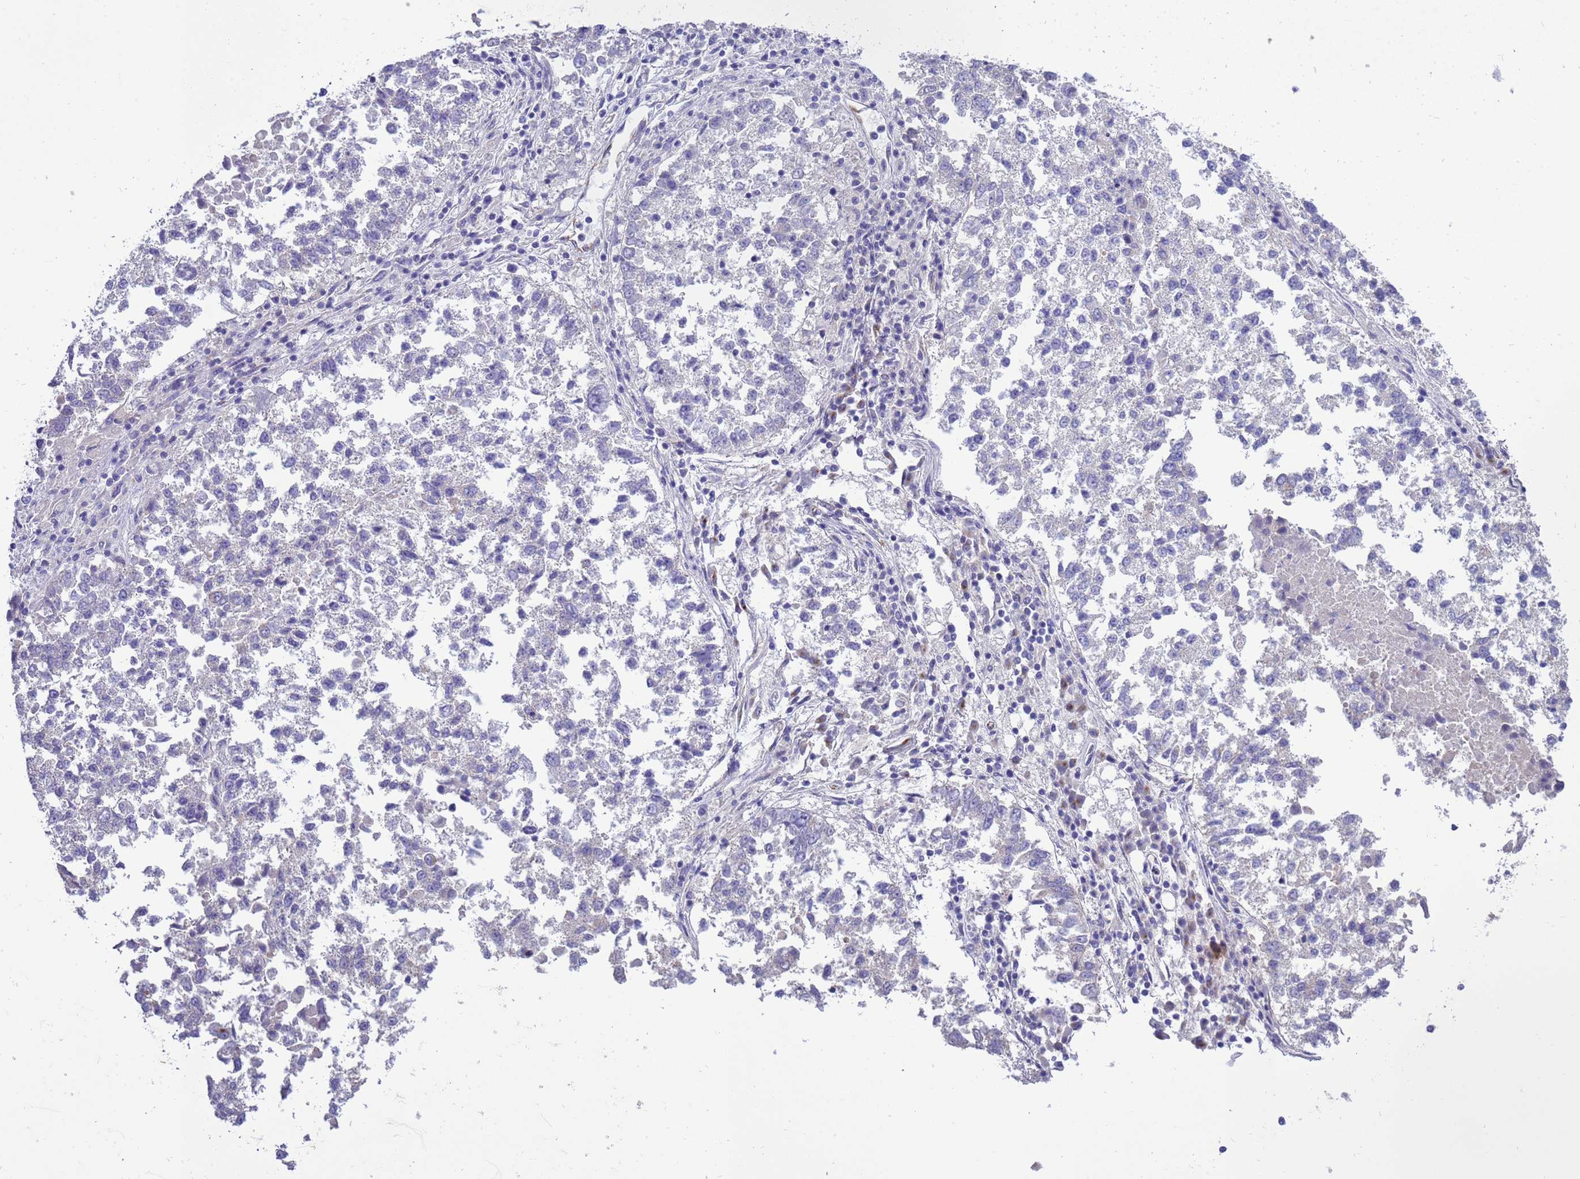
{"staining": {"intensity": "negative", "quantity": "none", "location": "none"}, "tissue": "lung cancer", "cell_type": "Tumor cells", "image_type": "cancer", "snomed": [{"axis": "morphology", "description": "Squamous cell carcinoma, NOS"}, {"axis": "topography", "description": "Lung"}], "caption": "Immunohistochemistry (IHC) of lung cancer (squamous cell carcinoma) displays no expression in tumor cells.", "gene": "ANAPC1", "patient": {"sex": "male", "age": 73}}